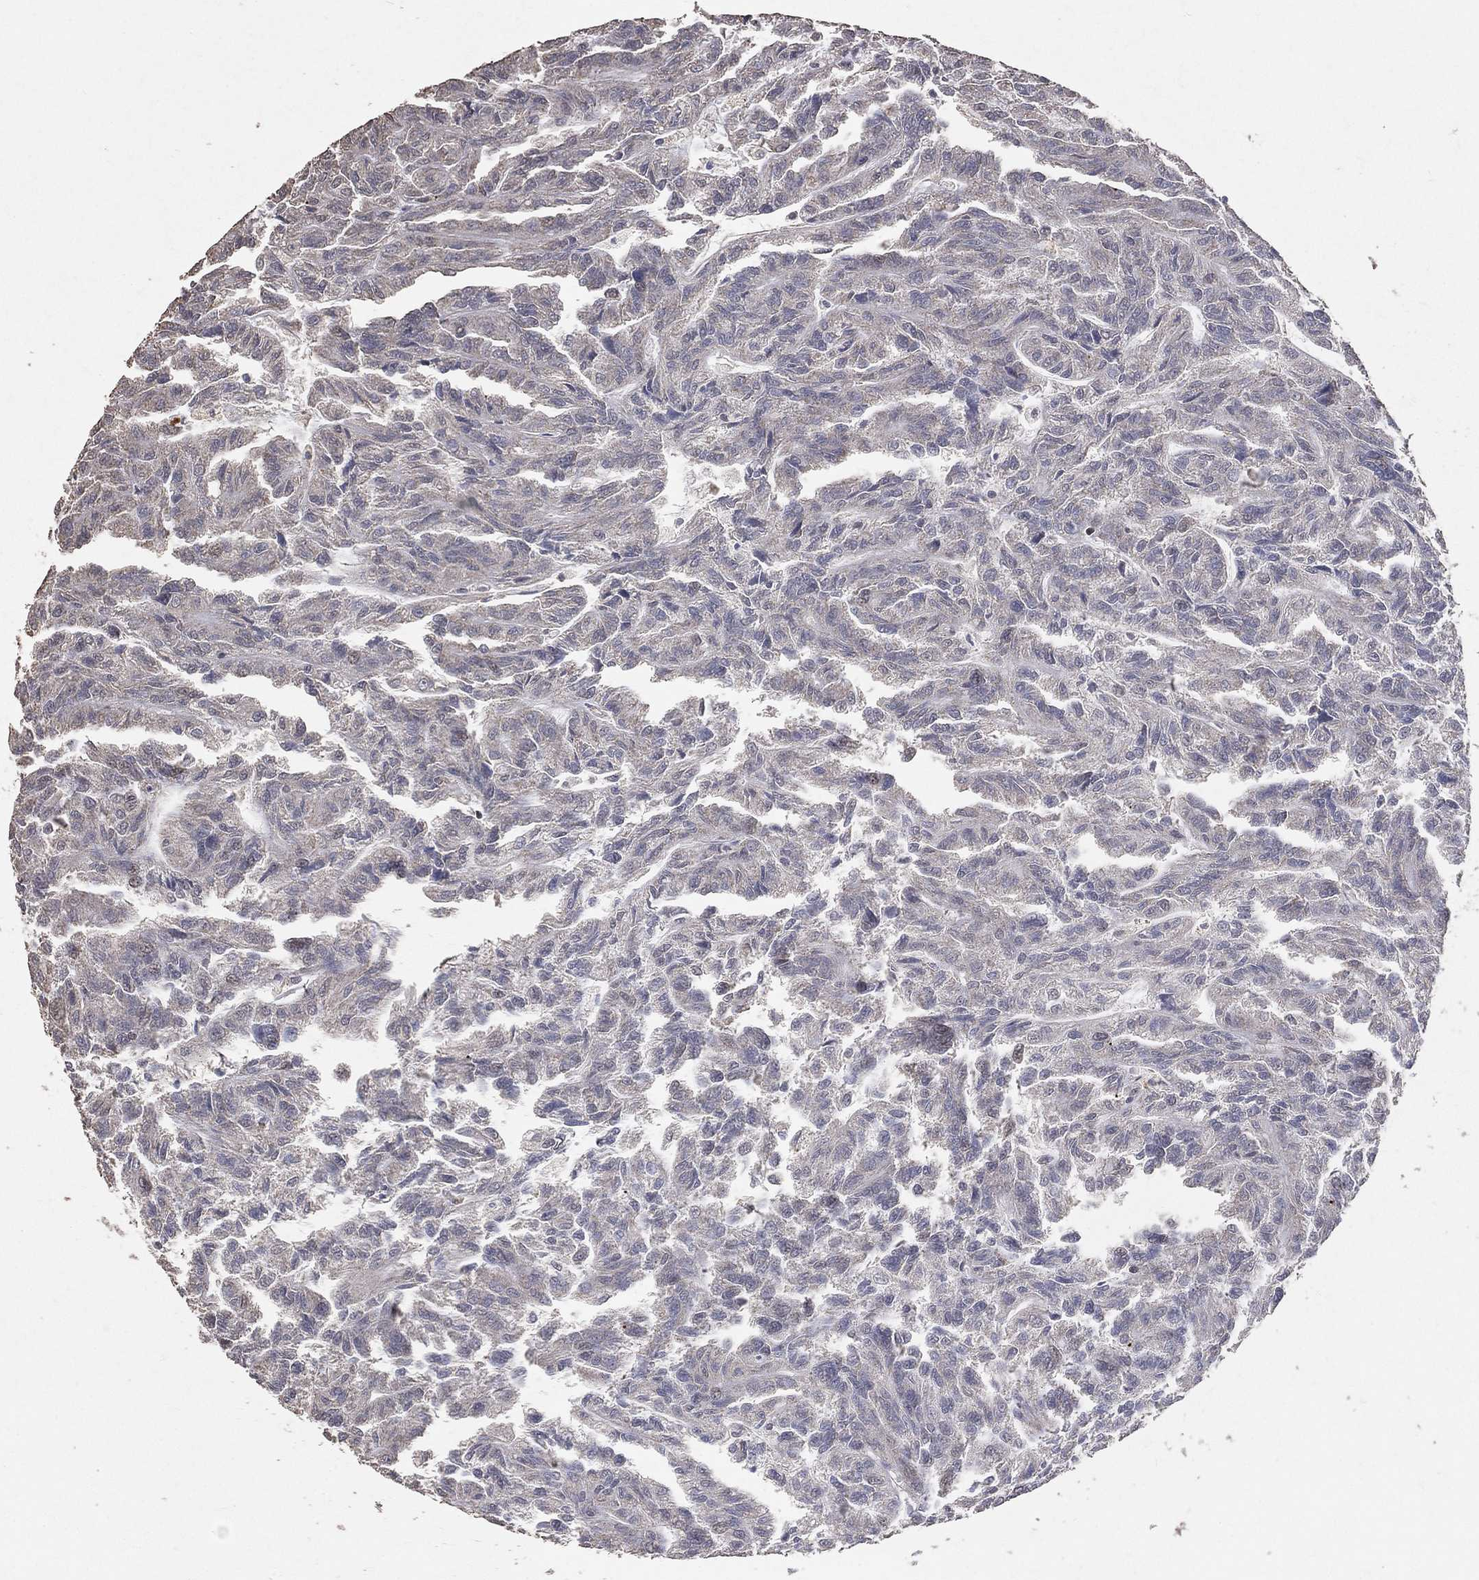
{"staining": {"intensity": "negative", "quantity": "none", "location": "none"}, "tissue": "renal cancer", "cell_type": "Tumor cells", "image_type": "cancer", "snomed": [{"axis": "morphology", "description": "Adenocarcinoma, NOS"}, {"axis": "topography", "description": "Kidney"}], "caption": "This micrograph is of adenocarcinoma (renal) stained with immunohistochemistry to label a protein in brown with the nuclei are counter-stained blue. There is no staining in tumor cells.", "gene": "LY6K", "patient": {"sex": "male", "age": 79}}